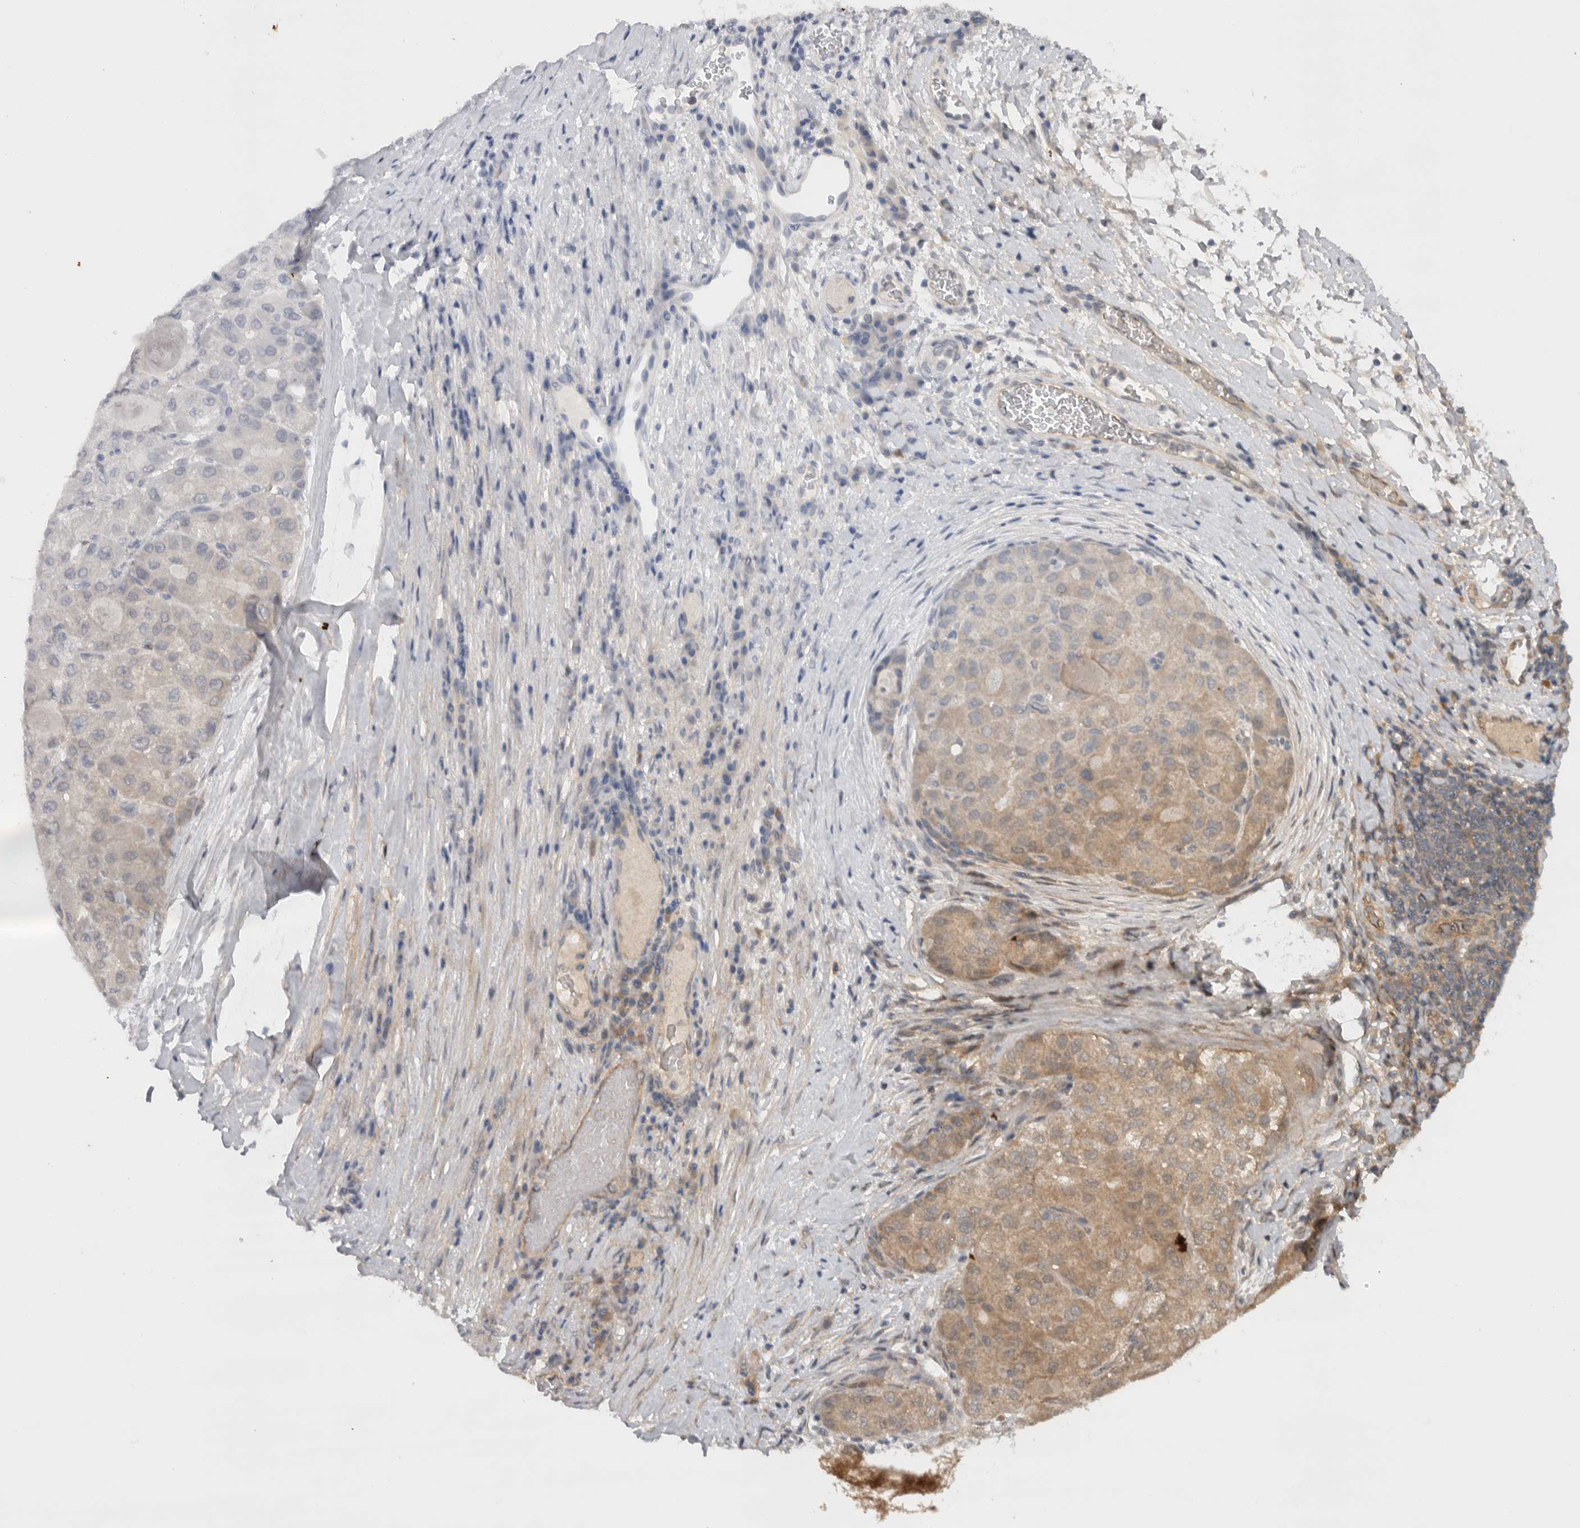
{"staining": {"intensity": "moderate", "quantity": ">75%", "location": "cytoplasmic/membranous"}, "tissue": "liver cancer", "cell_type": "Tumor cells", "image_type": "cancer", "snomed": [{"axis": "morphology", "description": "Carcinoma, Hepatocellular, NOS"}, {"axis": "topography", "description": "Liver"}], "caption": "Moderate cytoplasmic/membranous protein expression is identified in approximately >75% of tumor cells in hepatocellular carcinoma (liver). (IHC, brightfield microscopy, high magnification).", "gene": "PRDX4", "patient": {"sex": "male", "age": 80}}